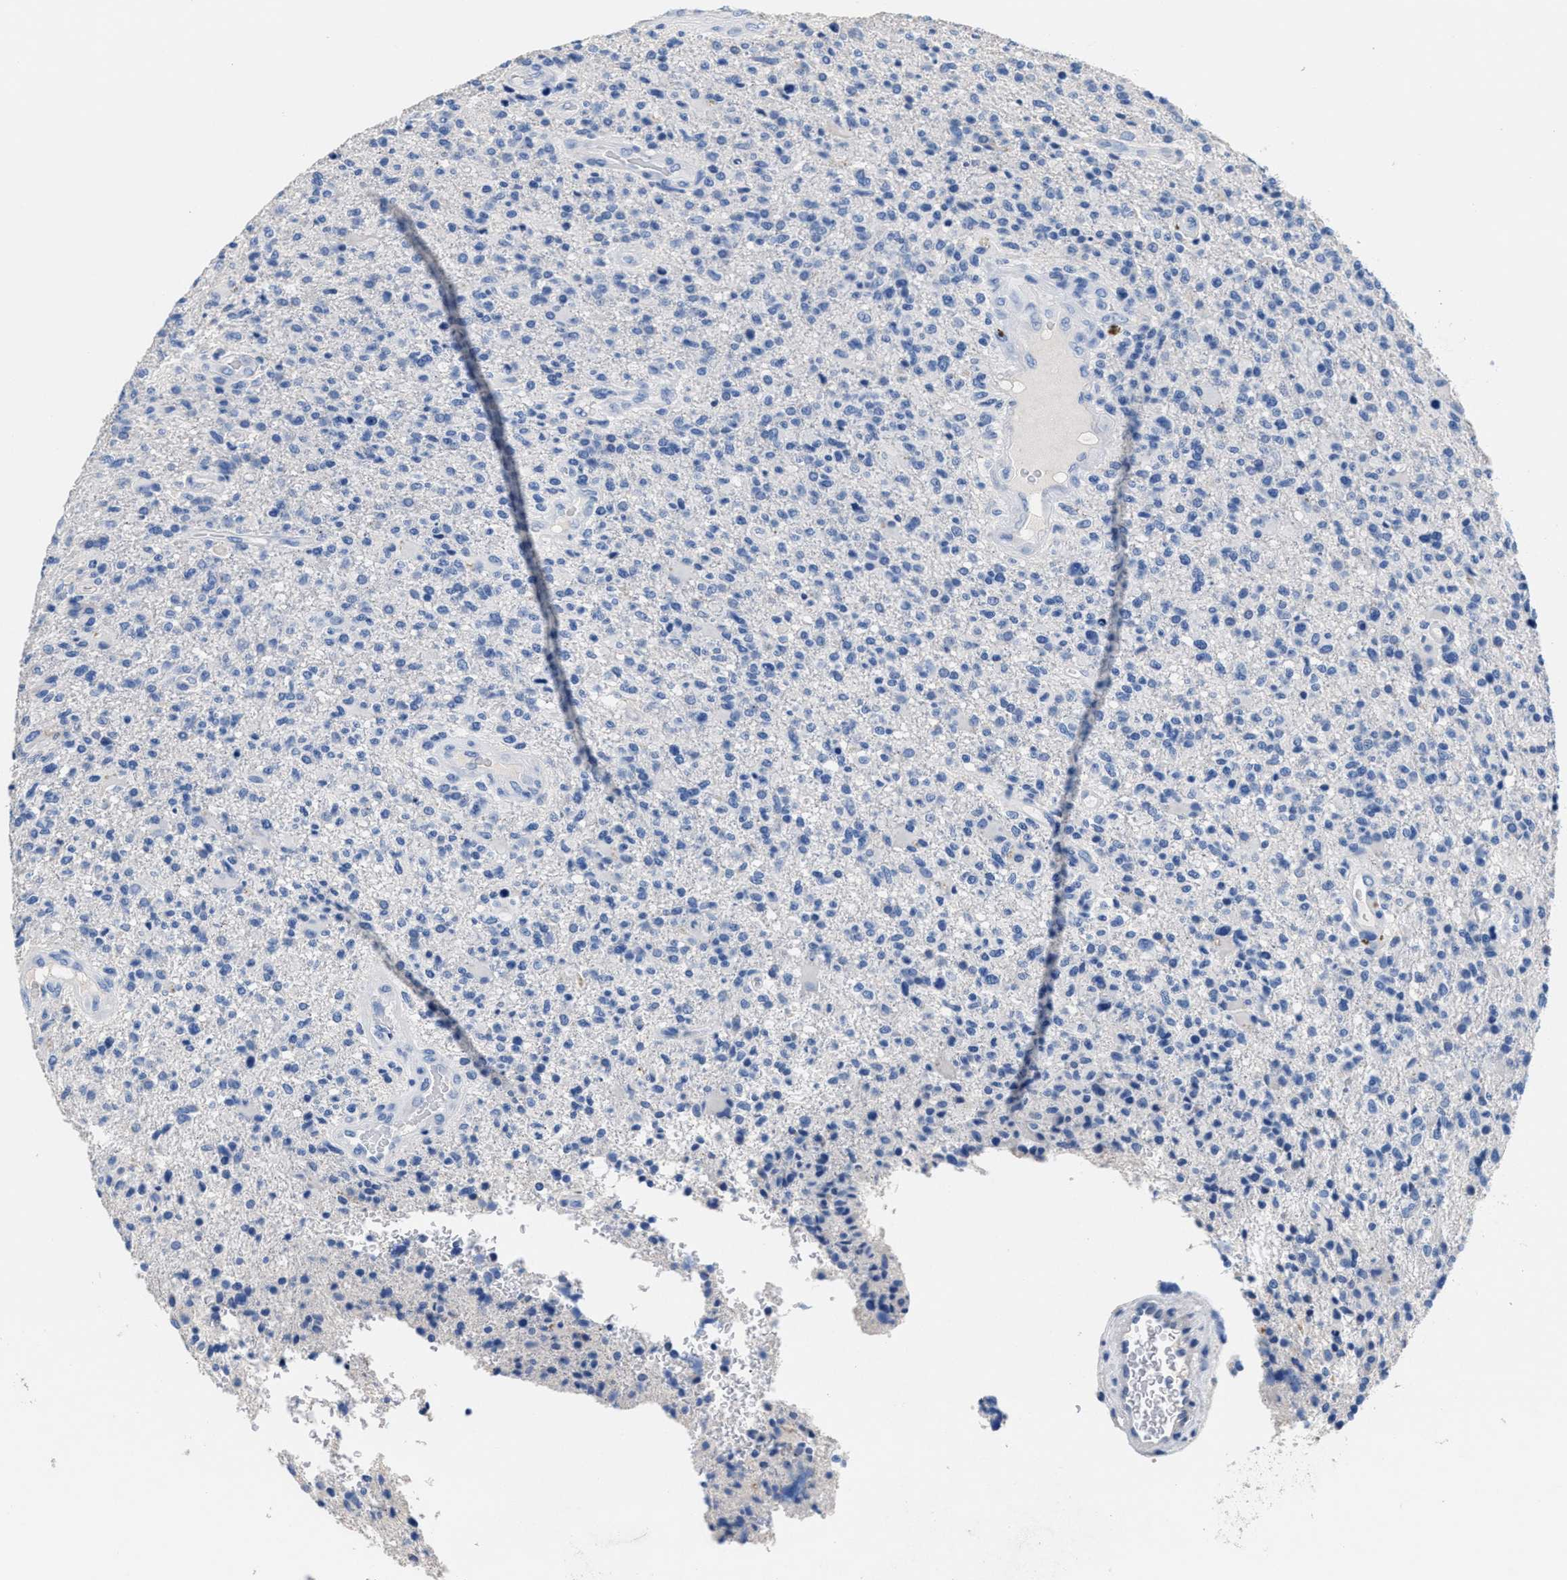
{"staining": {"intensity": "negative", "quantity": "none", "location": "none"}, "tissue": "glioma", "cell_type": "Tumor cells", "image_type": "cancer", "snomed": [{"axis": "morphology", "description": "Glioma, malignant, High grade"}, {"axis": "topography", "description": "Brain"}], "caption": "DAB immunohistochemical staining of human malignant glioma (high-grade) displays no significant expression in tumor cells. (Brightfield microscopy of DAB (3,3'-diaminobenzidine) immunohistochemistry (IHC) at high magnification).", "gene": "SLFN13", "patient": {"sex": "male", "age": 72}}